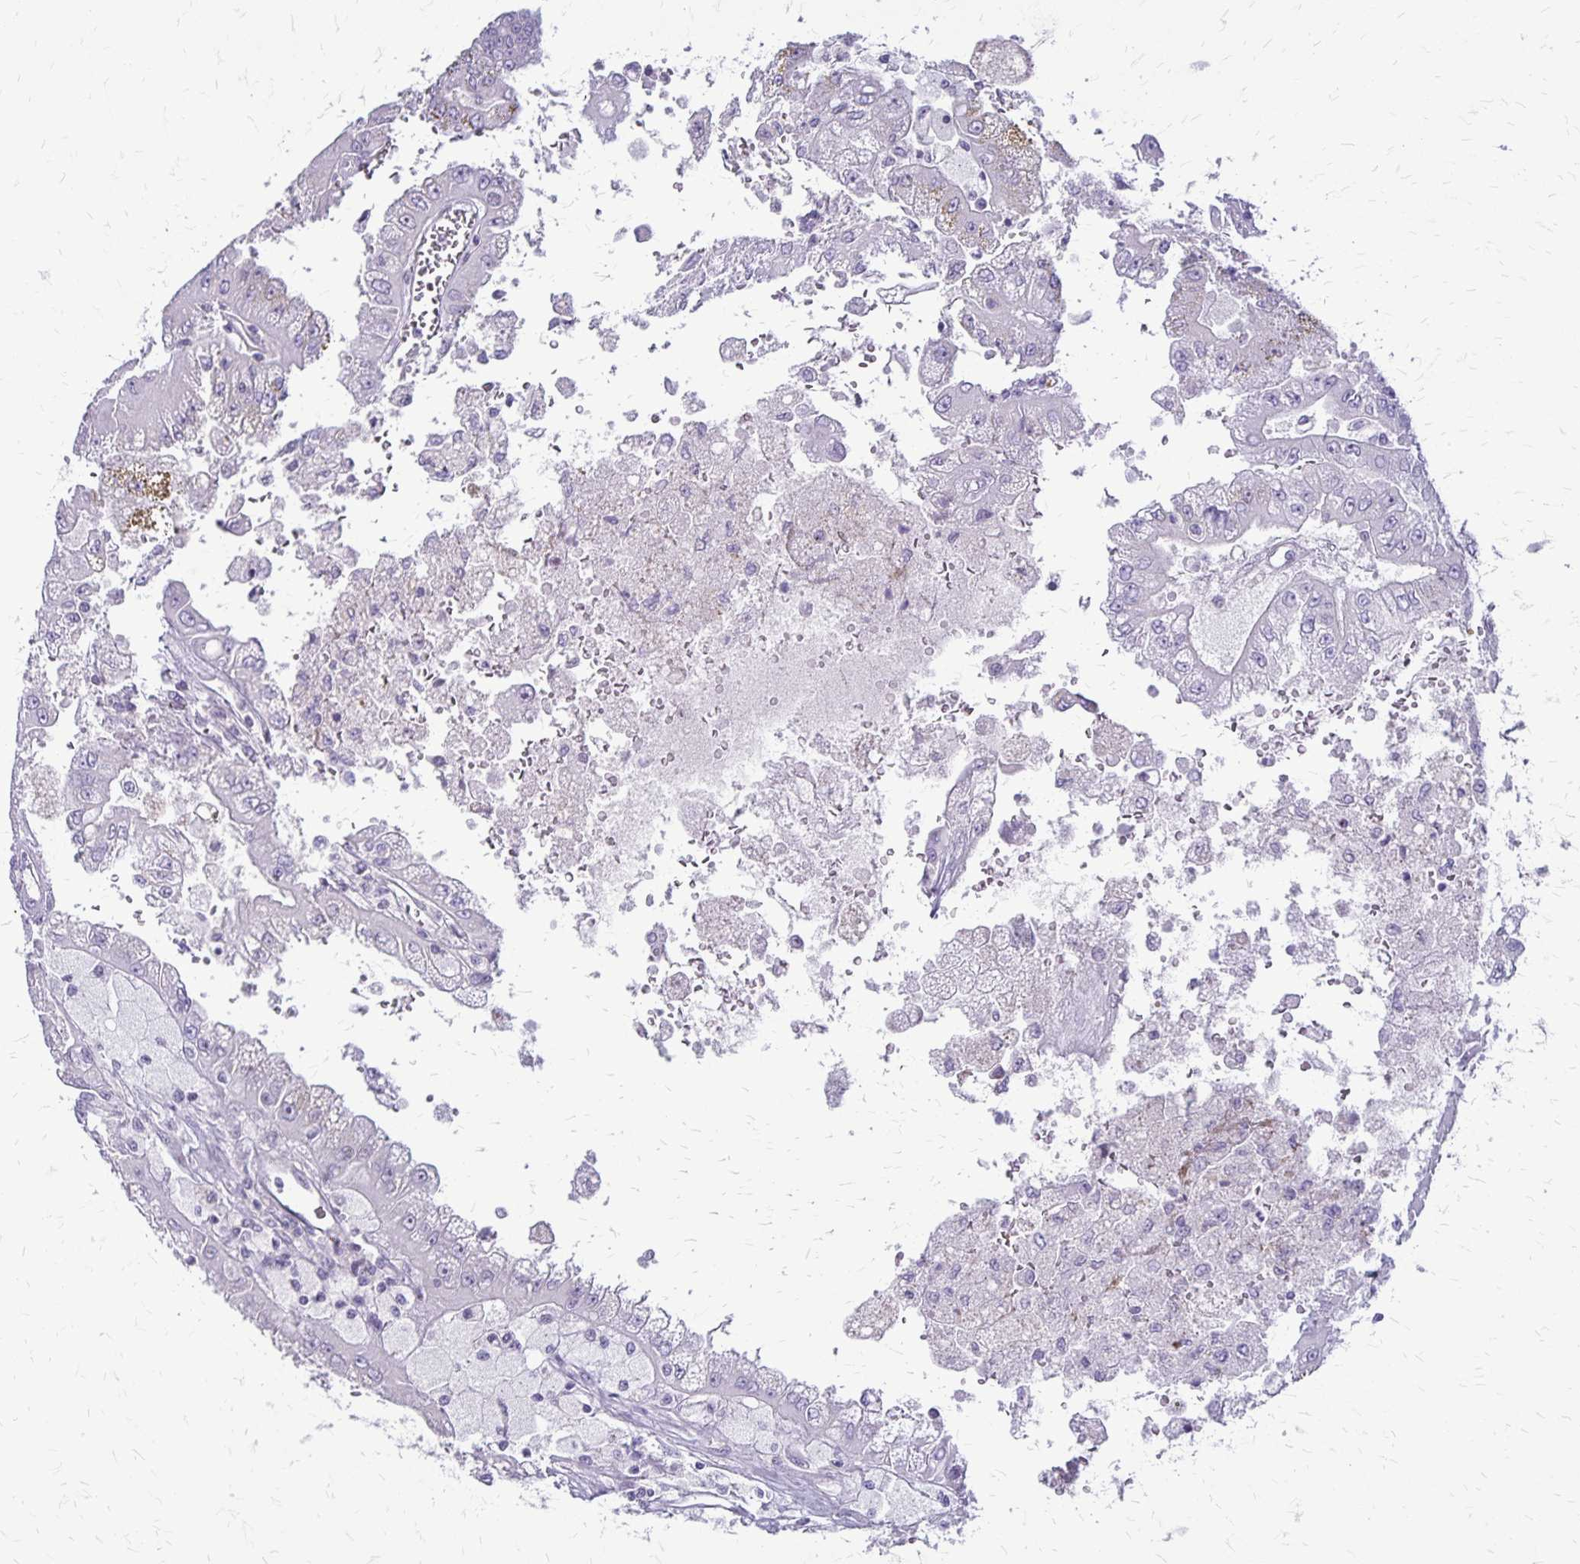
{"staining": {"intensity": "negative", "quantity": "none", "location": "none"}, "tissue": "renal cancer", "cell_type": "Tumor cells", "image_type": "cancer", "snomed": [{"axis": "morphology", "description": "Adenocarcinoma, NOS"}, {"axis": "topography", "description": "Kidney"}], "caption": "Image shows no protein expression in tumor cells of renal adenocarcinoma tissue.", "gene": "GP9", "patient": {"sex": "male", "age": 58}}